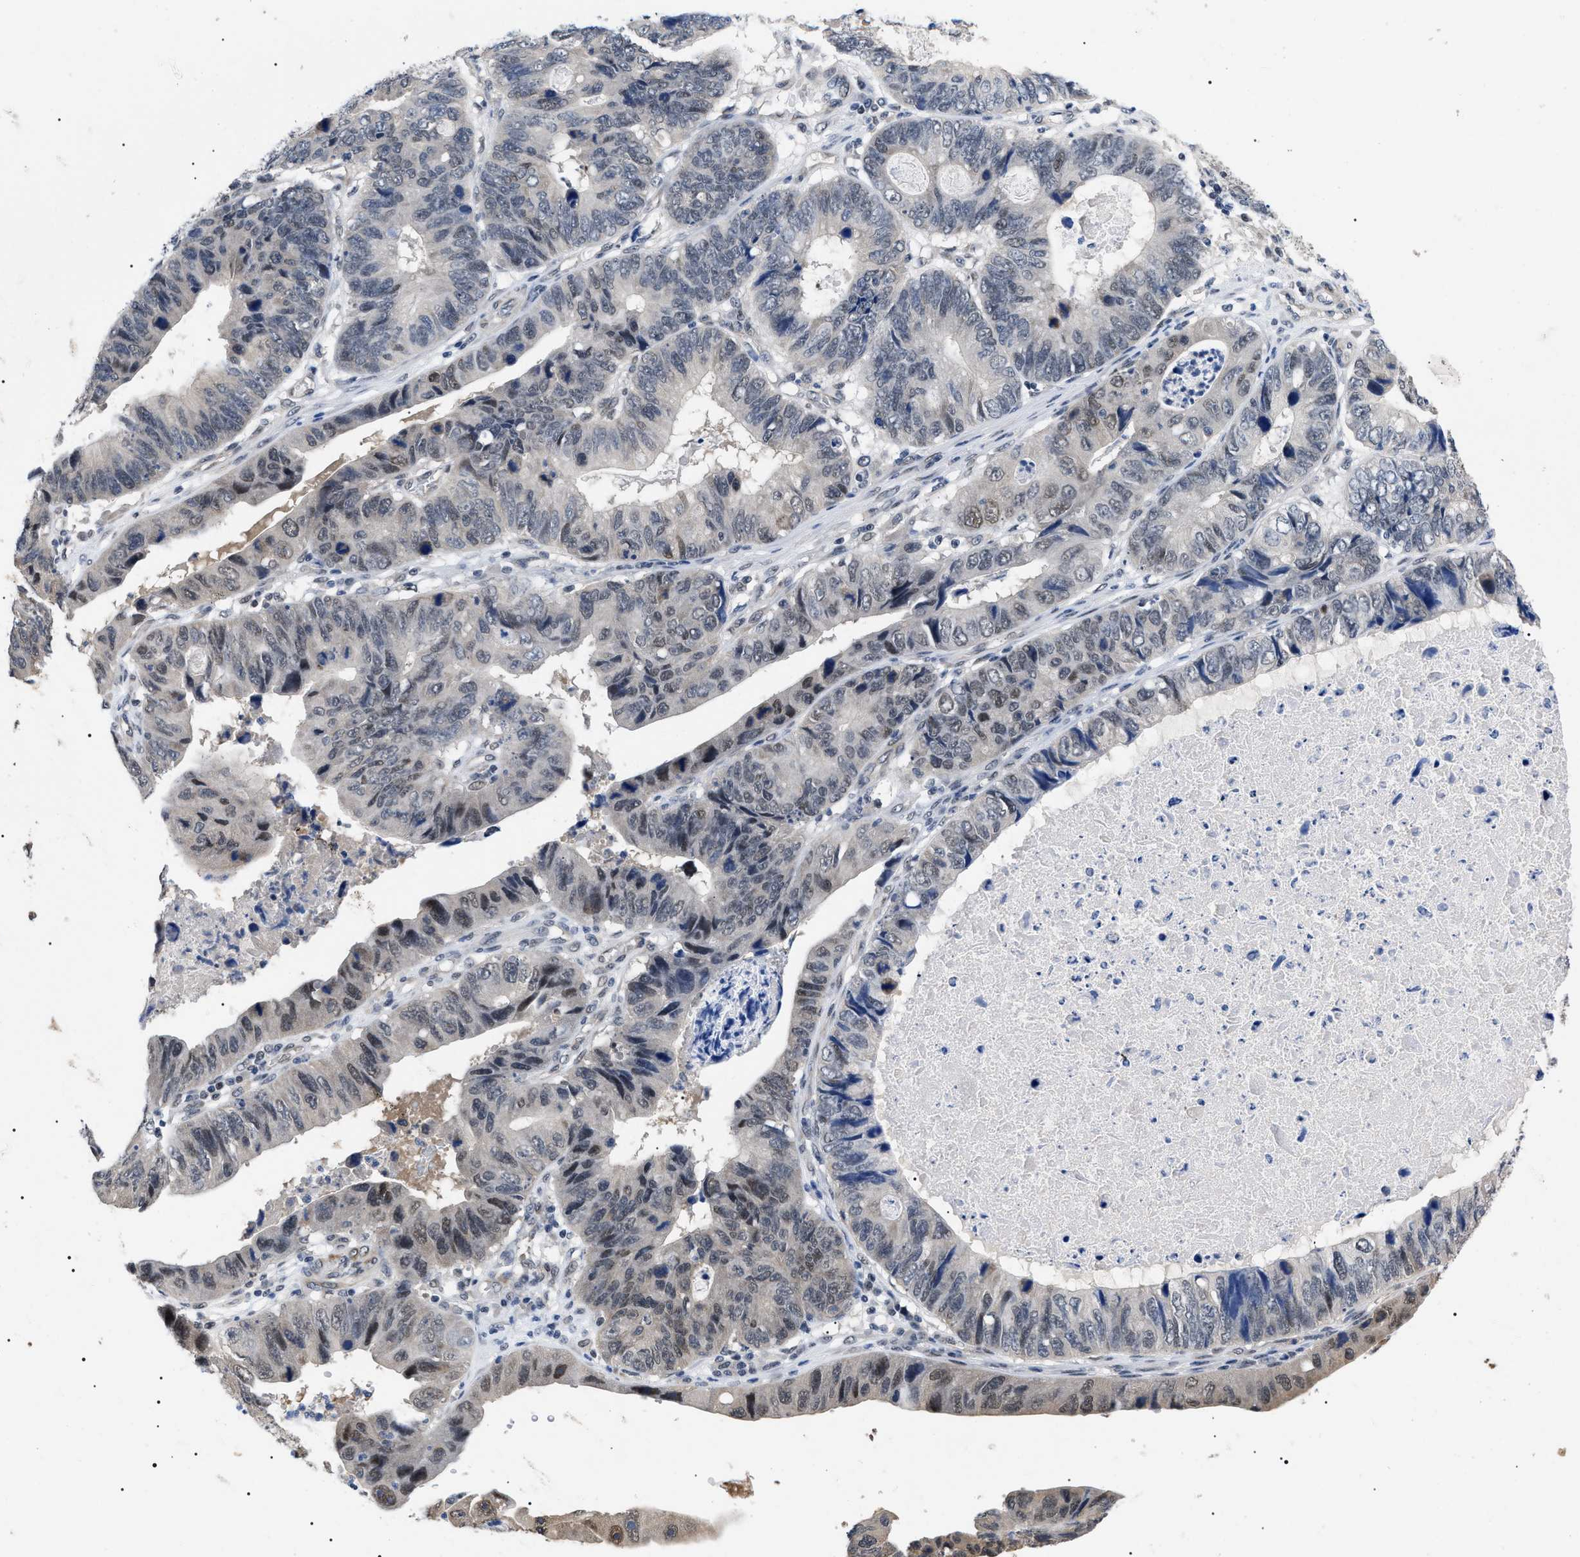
{"staining": {"intensity": "moderate", "quantity": "25%-75%", "location": "cytoplasmic/membranous,nuclear"}, "tissue": "stomach cancer", "cell_type": "Tumor cells", "image_type": "cancer", "snomed": [{"axis": "morphology", "description": "Adenocarcinoma, NOS"}, {"axis": "topography", "description": "Stomach"}], "caption": "An IHC micrograph of tumor tissue is shown. Protein staining in brown shows moderate cytoplasmic/membranous and nuclear positivity in adenocarcinoma (stomach) within tumor cells. The protein is stained brown, and the nuclei are stained in blue (DAB (3,3'-diaminobenzidine) IHC with brightfield microscopy, high magnification).", "gene": "GARRE1", "patient": {"sex": "male", "age": 59}}